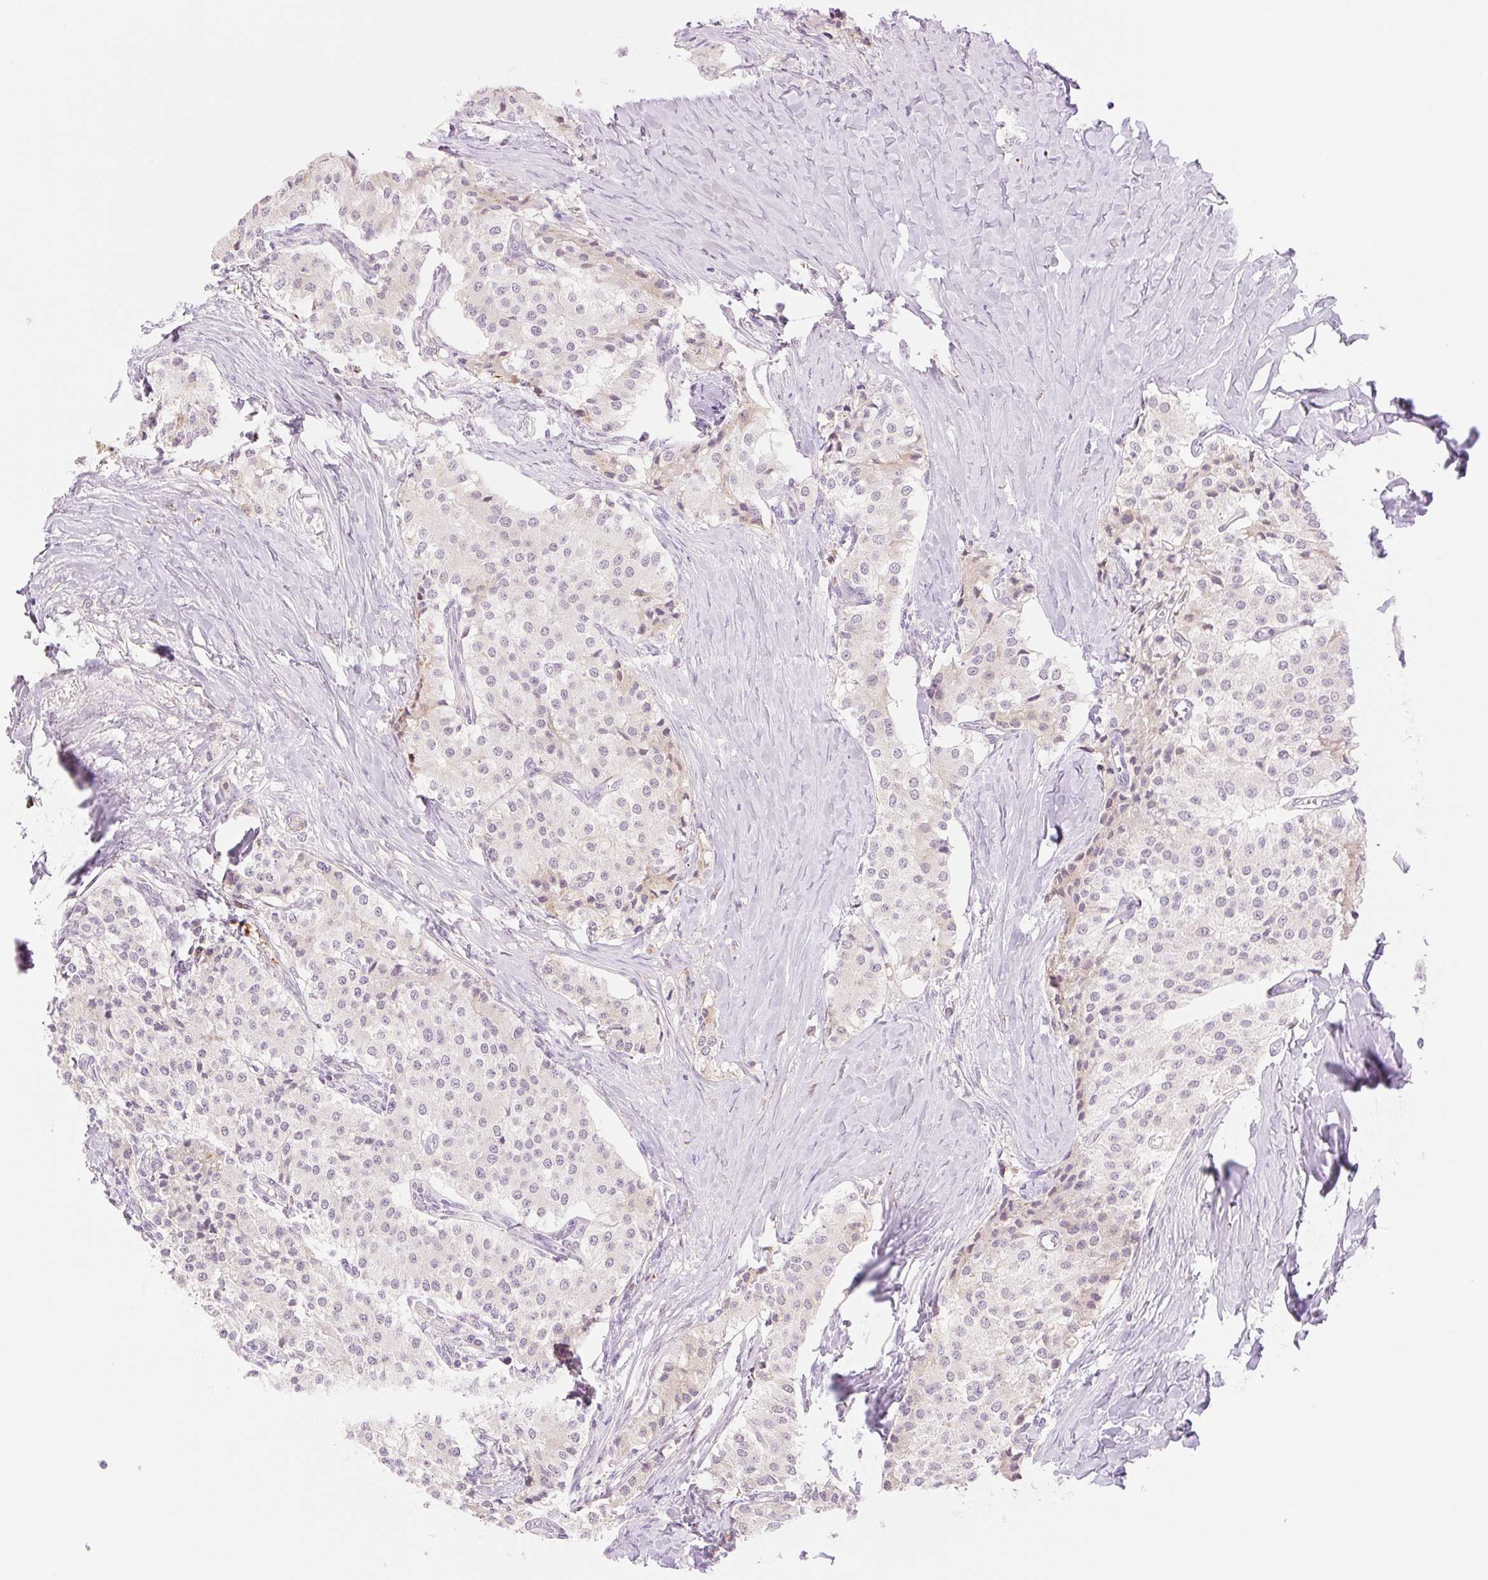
{"staining": {"intensity": "weak", "quantity": "<25%", "location": "nuclear"}, "tissue": "carcinoid", "cell_type": "Tumor cells", "image_type": "cancer", "snomed": [{"axis": "morphology", "description": "Carcinoid, malignant, NOS"}, {"axis": "topography", "description": "Colon"}], "caption": "DAB (3,3'-diaminobenzidine) immunohistochemical staining of carcinoid exhibits no significant staining in tumor cells. (Stains: DAB immunohistochemistry with hematoxylin counter stain, Microscopy: brightfield microscopy at high magnification).", "gene": "HEBP1", "patient": {"sex": "female", "age": 52}}